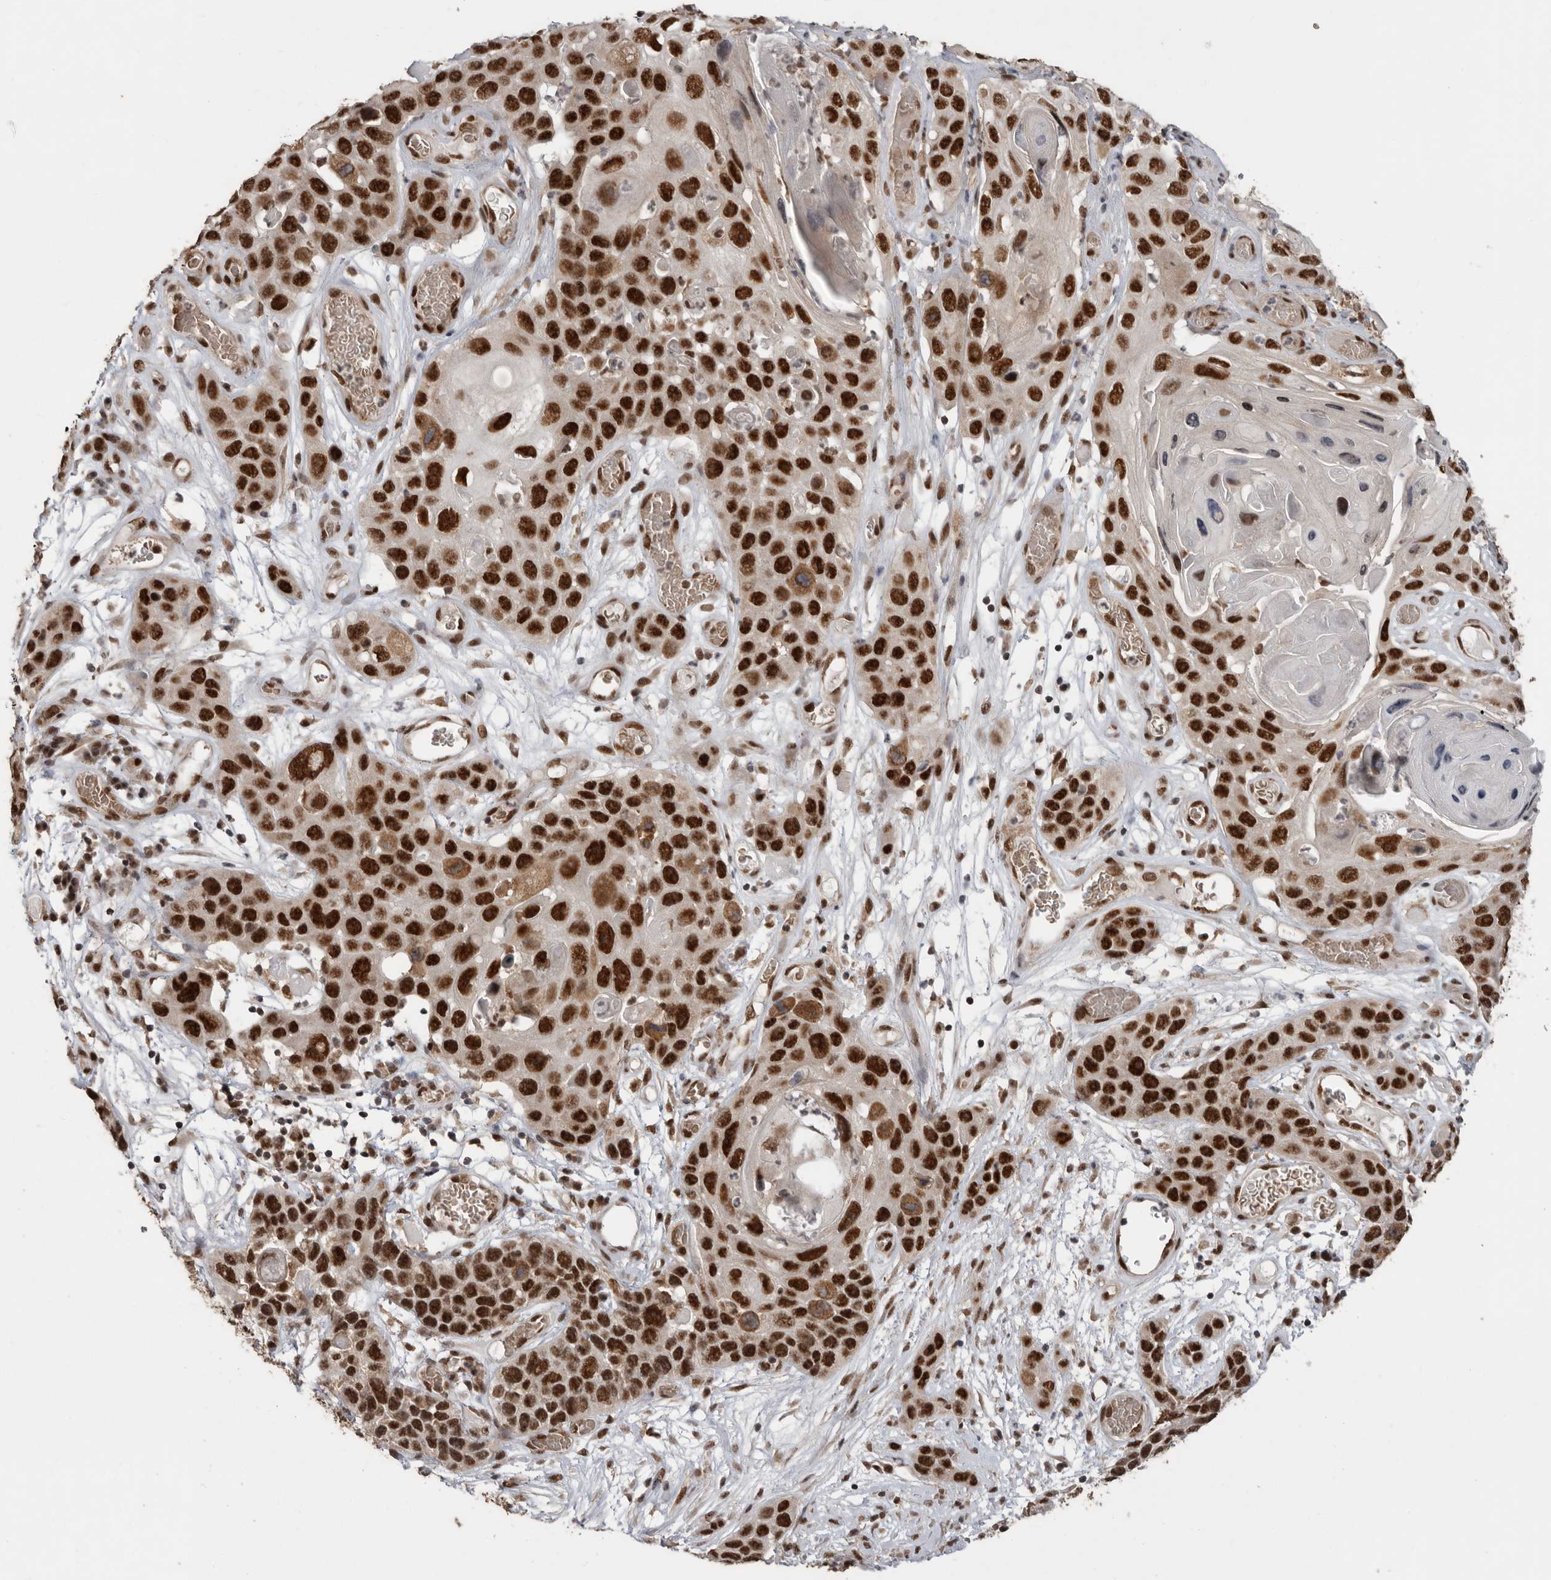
{"staining": {"intensity": "strong", "quantity": ">75%", "location": "nuclear"}, "tissue": "skin cancer", "cell_type": "Tumor cells", "image_type": "cancer", "snomed": [{"axis": "morphology", "description": "Squamous cell carcinoma, NOS"}, {"axis": "topography", "description": "Skin"}], "caption": "DAB immunohistochemical staining of skin squamous cell carcinoma reveals strong nuclear protein expression in about >75% of tumor cells.", "gene": "PPP1R10", "patient": {"sex": "male", "age": 55}}